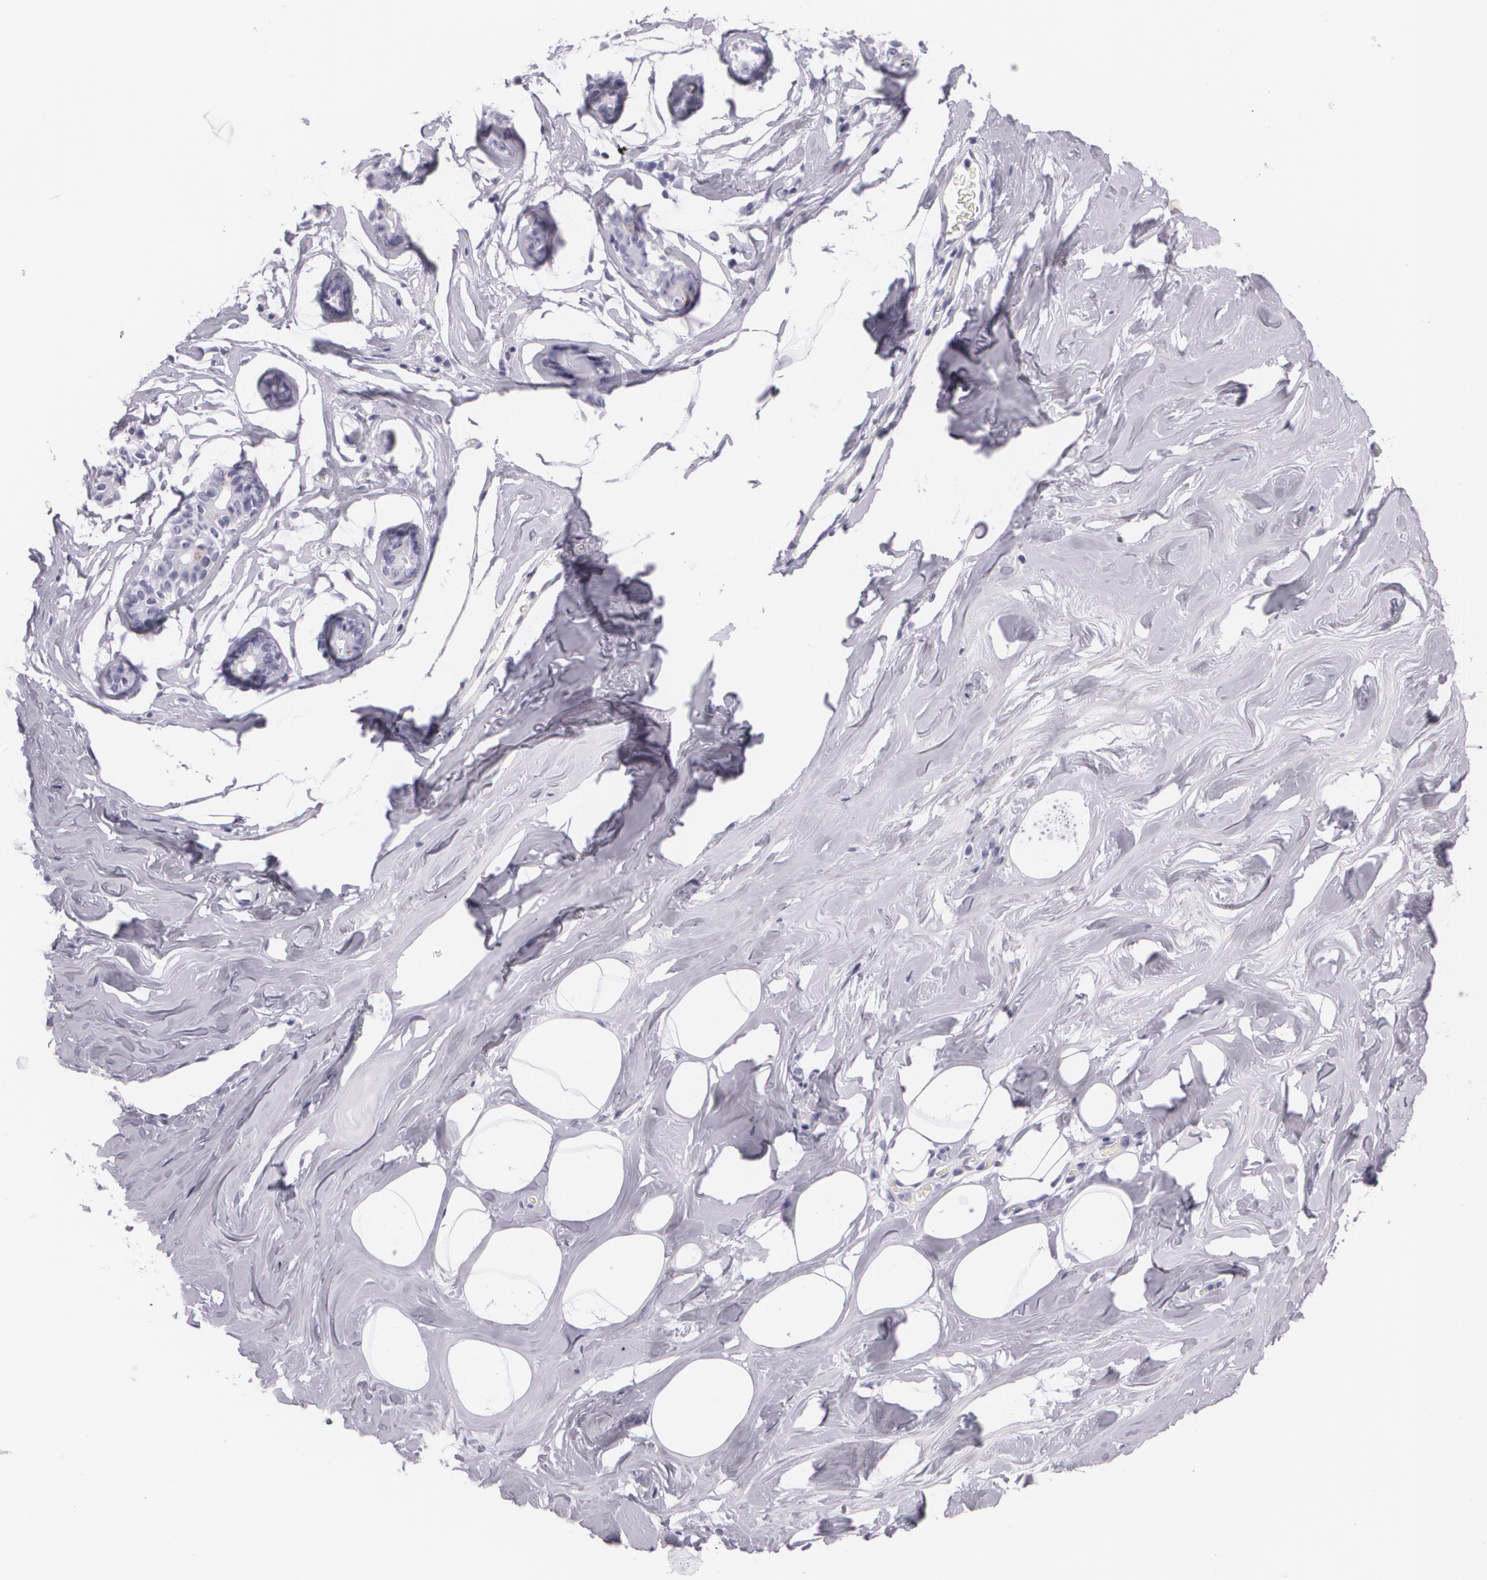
{"staining": {"intensity": "negative", "quantity": "none", "location": "none"}, "tissue": "breast", "cell_type": "Adipocytes", "image_type": "normal", "snomed": [{"axis": "morphology", "description": "Normal tissue, NOS"}, {"axis": "morphology", "description": "Fibrosis, NOS"}, {"axis": "topography", "description": "Breast"}], "caption": "DAB immunohistochemical staining of unremarkable human breast reveals no significant positivity in adipocytes. (DAB IHC visualized using brightfield microscopy, high magnification).", "gene": "DLG4", "patient": {"sex": "female", "age": 39}}